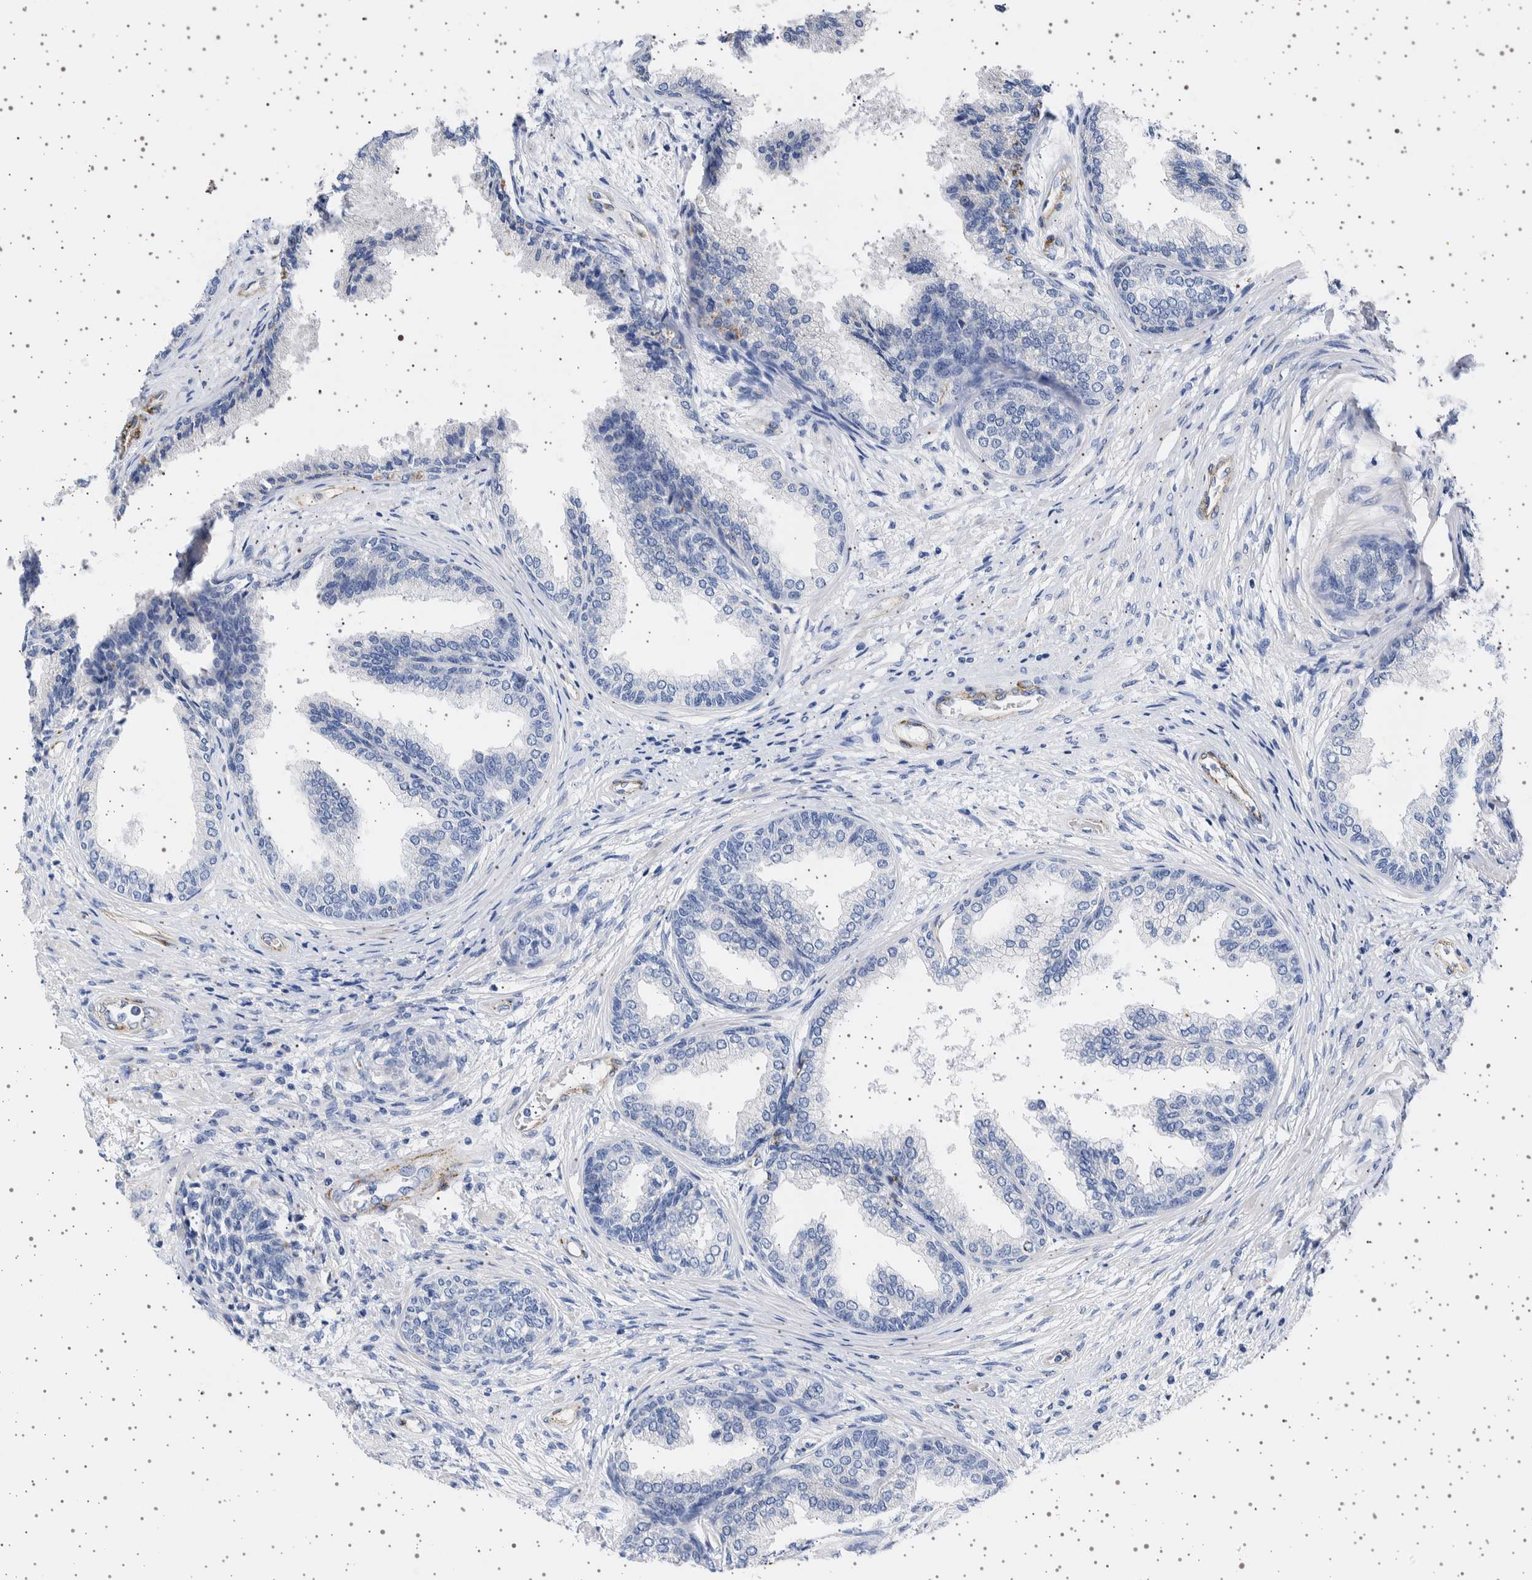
{"staining": {"intensity": "negative", "quantity": "none", "location": "none"}, "tissue": "prostate", "cell_type": "Glandular cells", "image_type": "normal", "snomed": [{"axis": "morphology", "description": "Normal tissue, NOS"}, {"axis": "topography", "description": "Prostate"}], "caption": "Histopathology image shows no significant protein expression in glandular cells of normal prostate.", "gene": "SEPTIN4", "patient": {"sex": "male", "age": 76}}